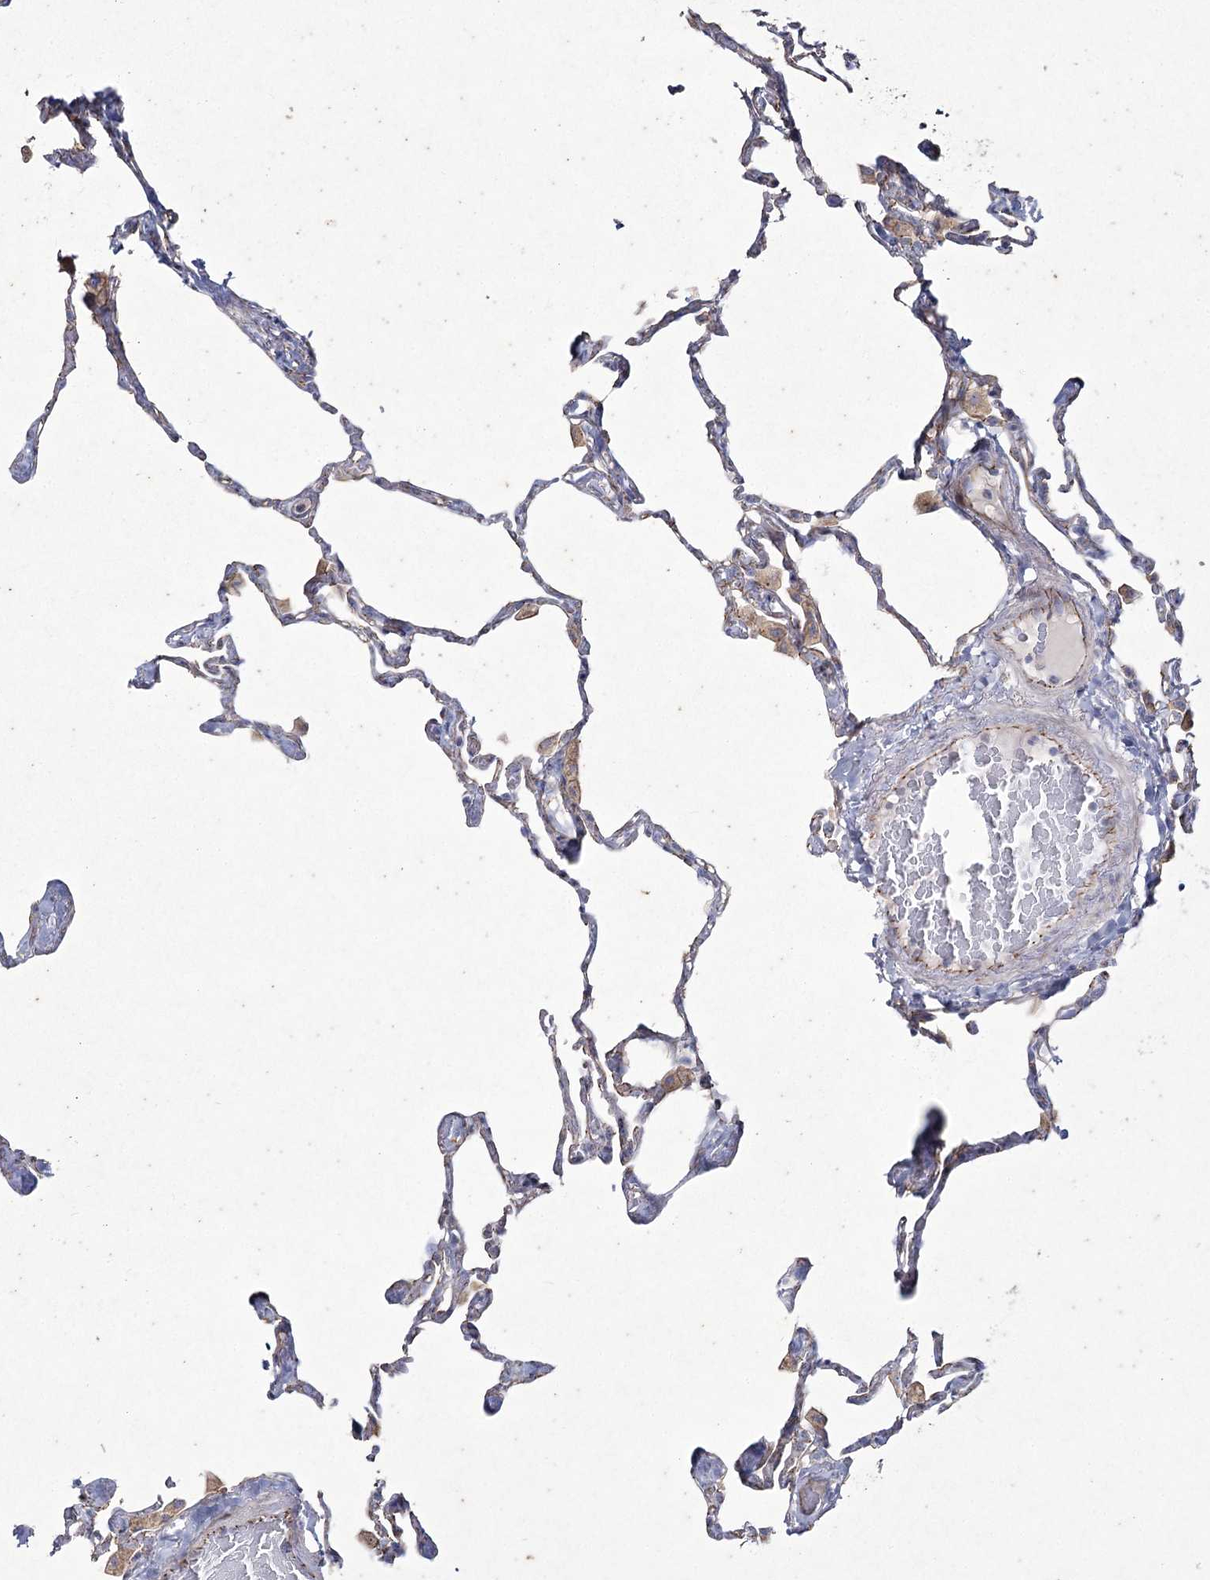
{"staining": {"intensity": "weak", "quantity": "<25%", "location": "cytoplasmic/membranous"}, "tissue": "lung", "cell_type": "Alveolar cells", "image_type": "normal", "snomed": [{"axis": "morphology", "description": "Normal tissue, NOS"}, {"axis": "topography", "description": "Lung"}], "caption": "Image shows no protein staining in alveolar cells of benign lung. (Stains: DAB (3,3'-diaminobenzidine) immunohistochemistry (IHC) with hematoxylin counter stain, Microscopy: brightfield microscopy at high magnification).", "gene": "LDLRAD3", "patient": {"sex": "male", "age": 65}}